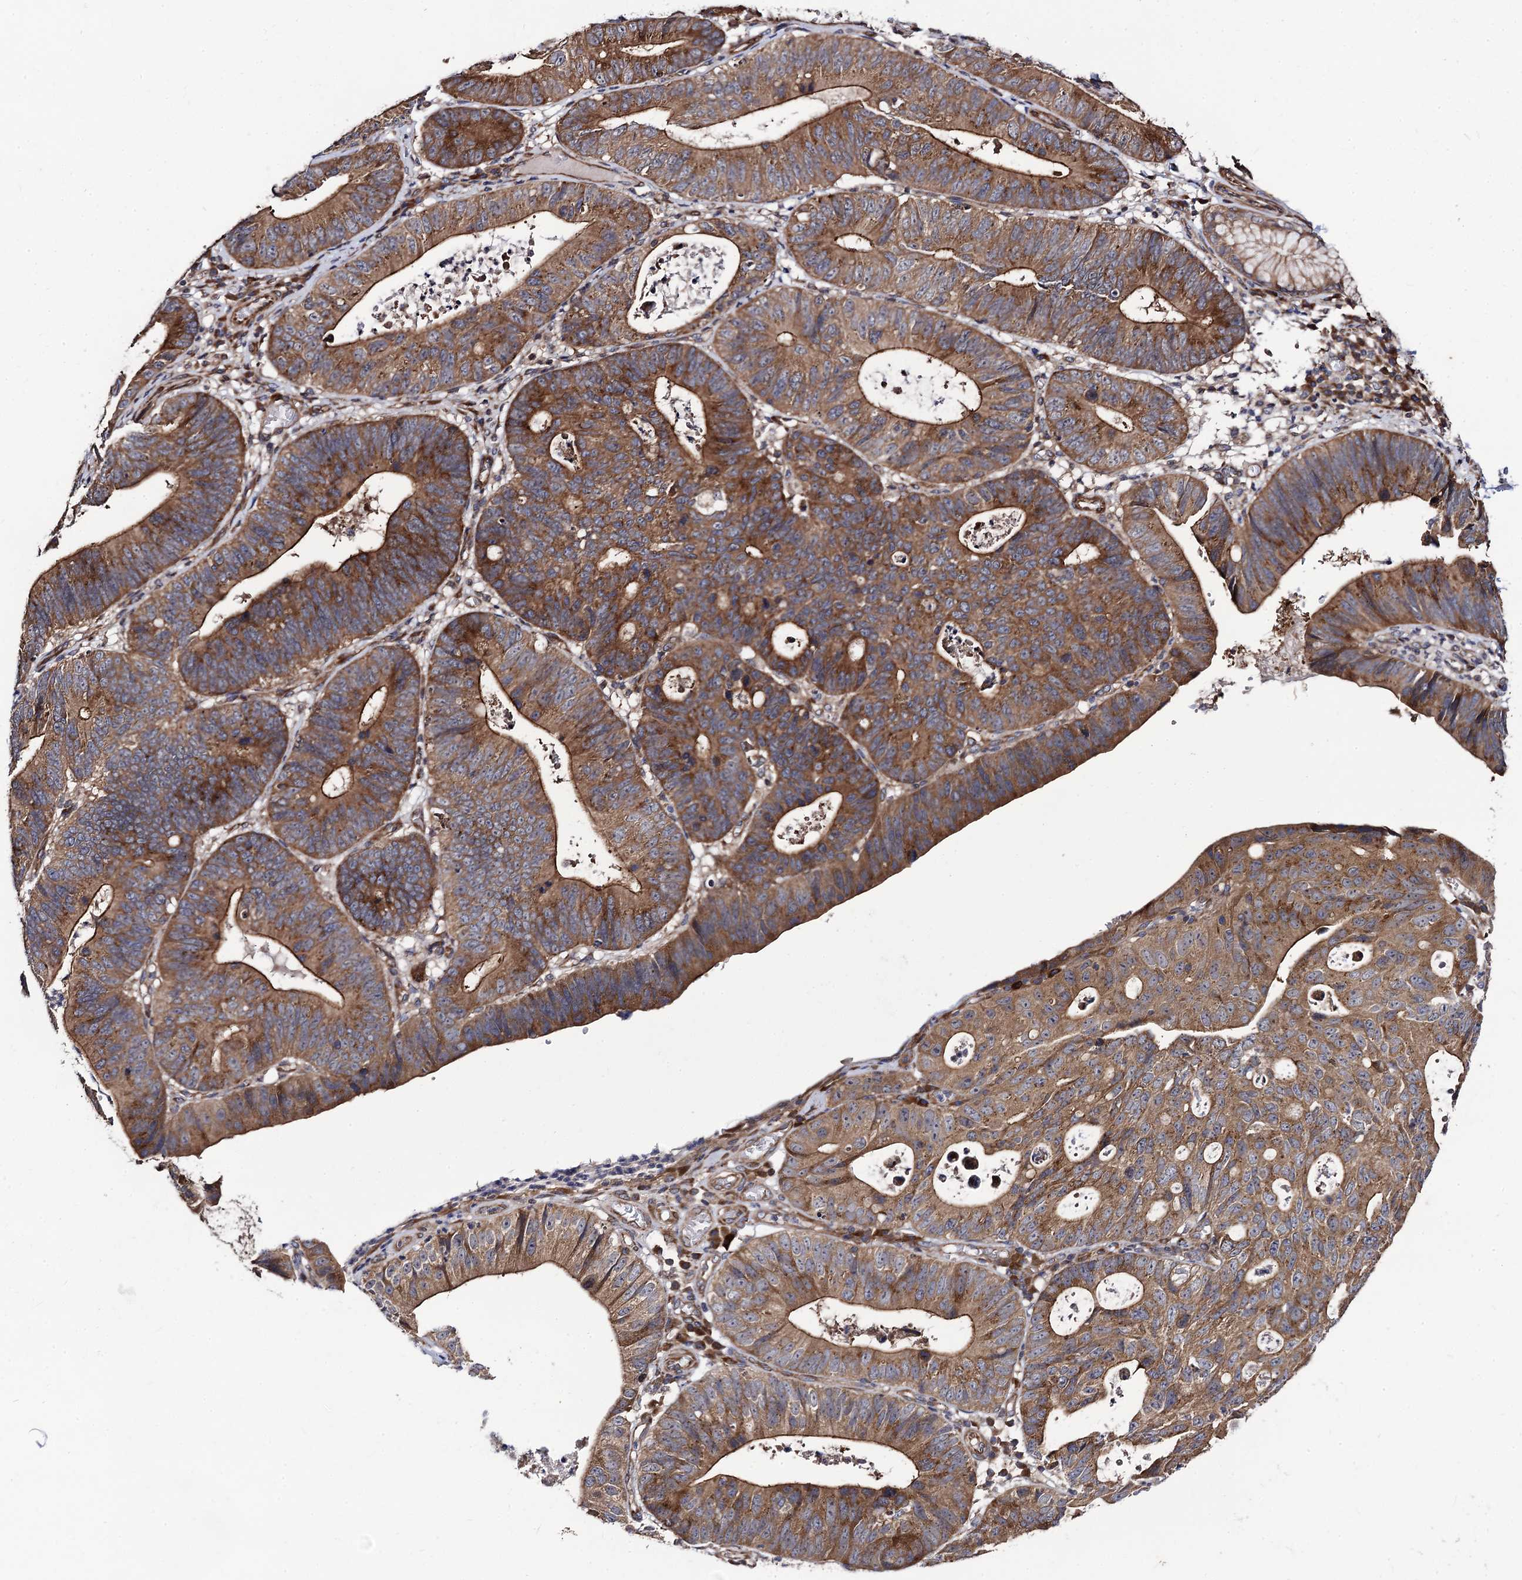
{"staining": {"intensity": "strong", "quantity": ">75%", "location": "cytoplasmic/membranous"}, "tissue": "stomach cancer", "cell_type": "Tumor cells", "image_type": "cancer", "snomed": [{"axis": "morphology", "description": "Adenocarcinoma, NOS"}, {"axis": "topography", "description": "Stomach"}], "caption": "Immunohistochemical staining of adenocarcinoma (stomach) reveals high levels of strong cytoplasmic/membranous staining in about >75% of tumor cells.", "gene": "DYDC1", "patient": {"sex": "male", "age": 59}}